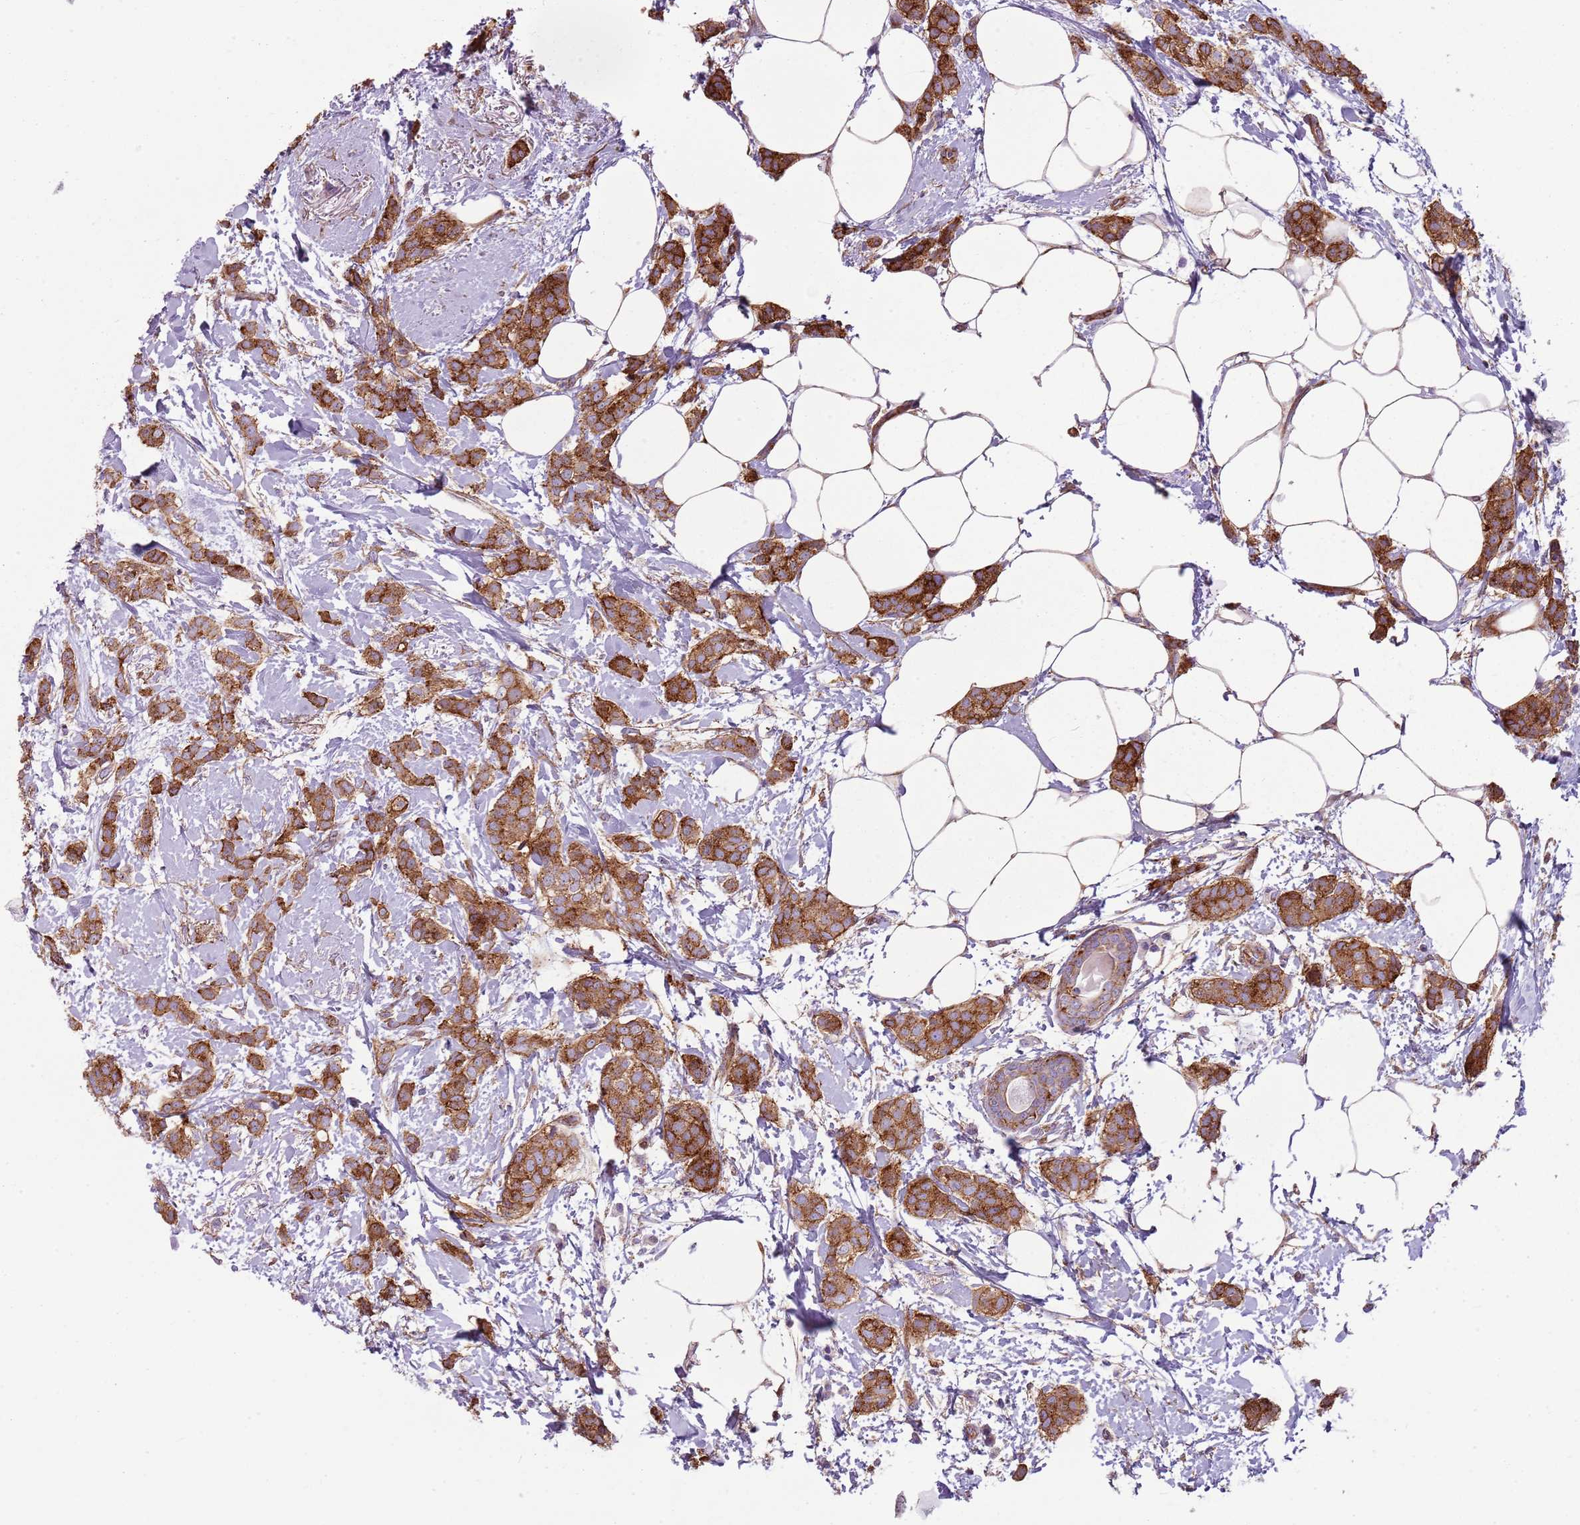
{"staining": {"intensity": "strong", "quantity": ">75%", "location": "cytoplasmic/membranous"}, "tissue": "breast cancer", "cell_type": "Tumor cells", "image_type": "cancer", "snomed": [{"axis": "morphology", "description": "Duct carcinoma"}, {"axis": "topography", "description": "Breast"}], "caption": "Breast cancer was stained to show a protein in brown. There is high levels of strong cytoplasmic/membranous expression in approximately >75% of tumor cells.", "gene": "SNX1", "patient": {"sex": "female", "age": 72}}